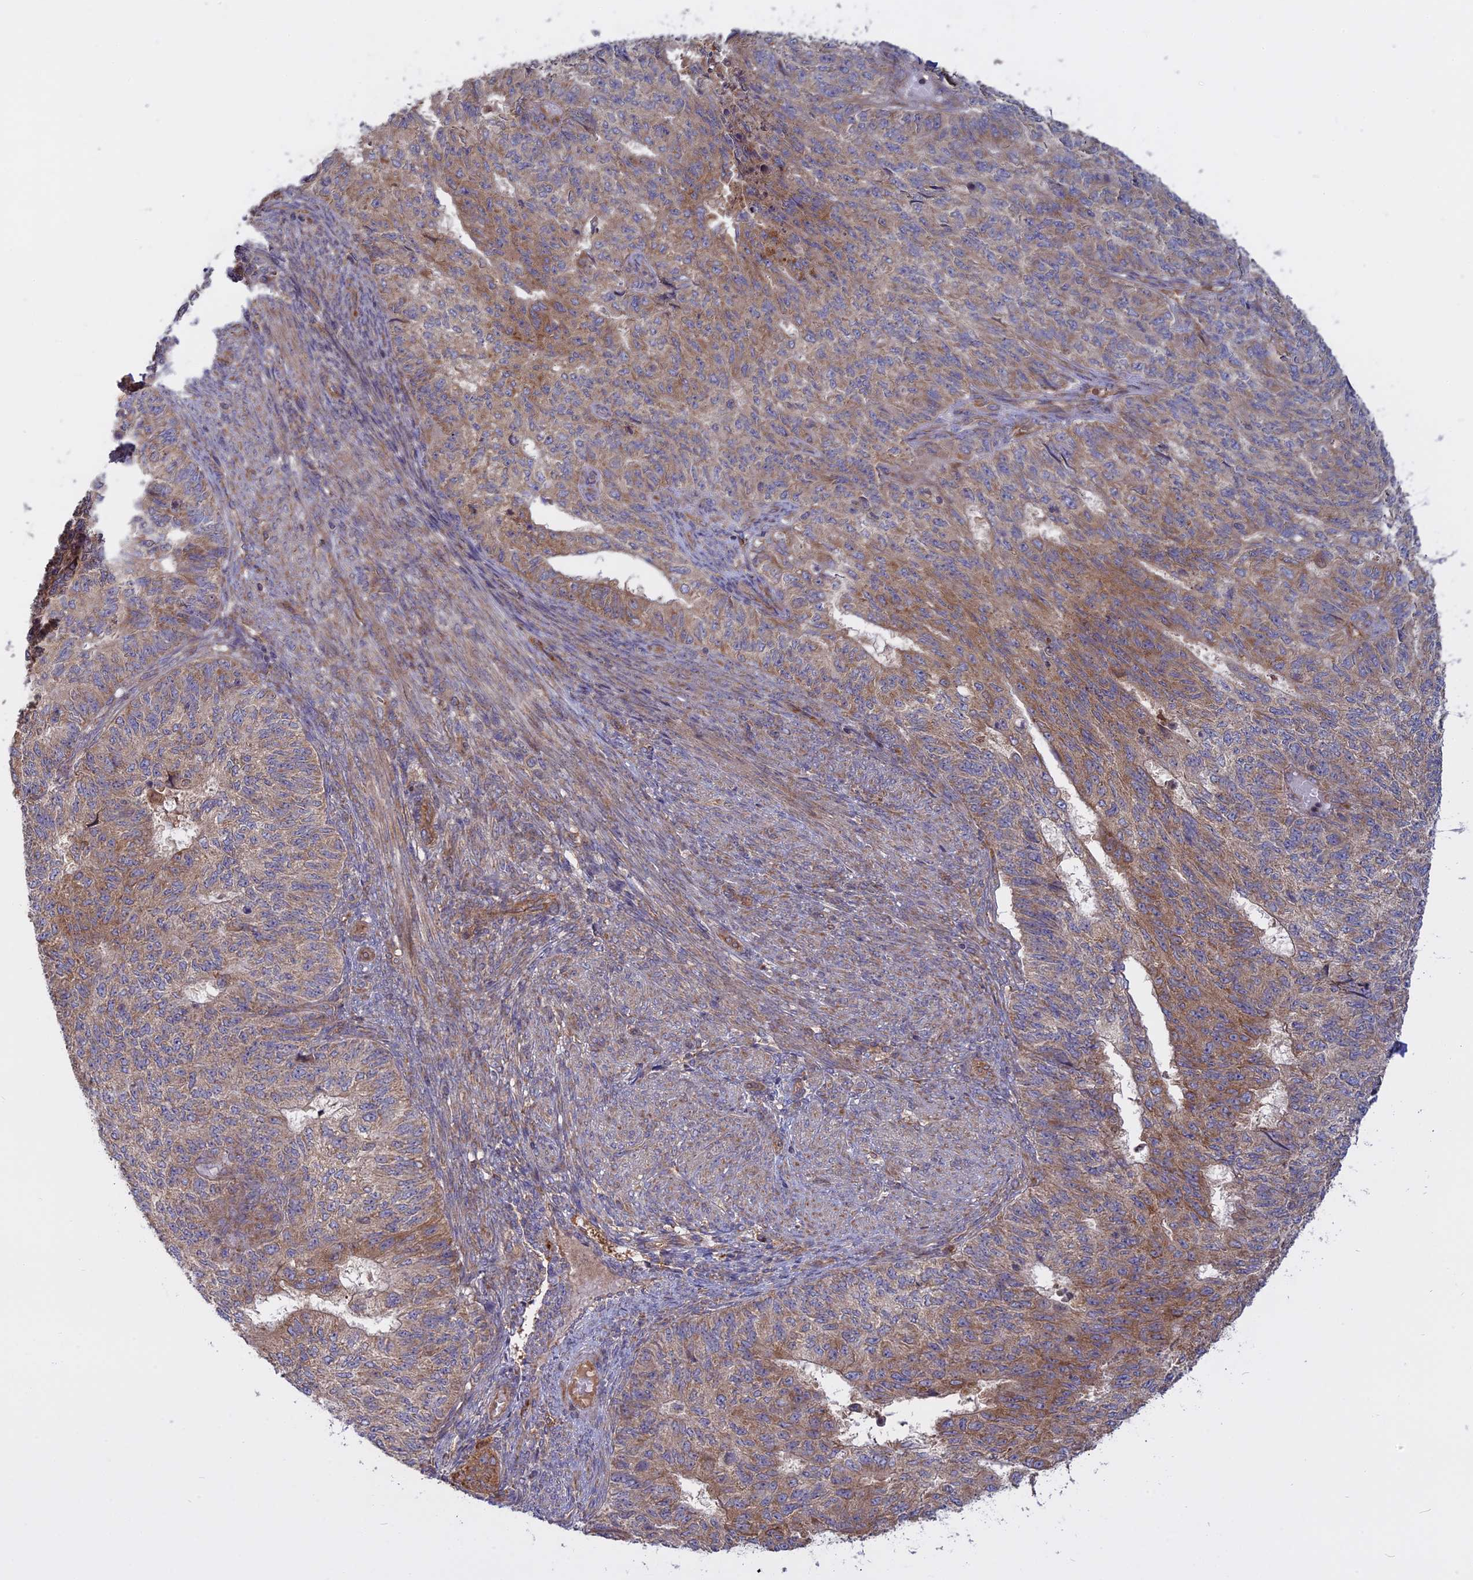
{"staining": {"intensity": "moderate", "quantity": ">75%", "location": "cytoplasmic/membranous"}, "tissue": "endometrial cancer", "cell_type": "Tumor cells", "image_type": "cancer", "snomed": [{"axis": "morphology", "description": "Adenocarcinoma, NOS"}, {"axis": "topography", "description": "Endometrium"}], "caption": "A micrograph of endometrial cancer (adenocarcinoma) stained for a protein demonstrates moderate cytoplasmic/membranous brown staining in tumor cells.", "gene": "TMEM208", "patient": {"sex": "female", "age": 32}}